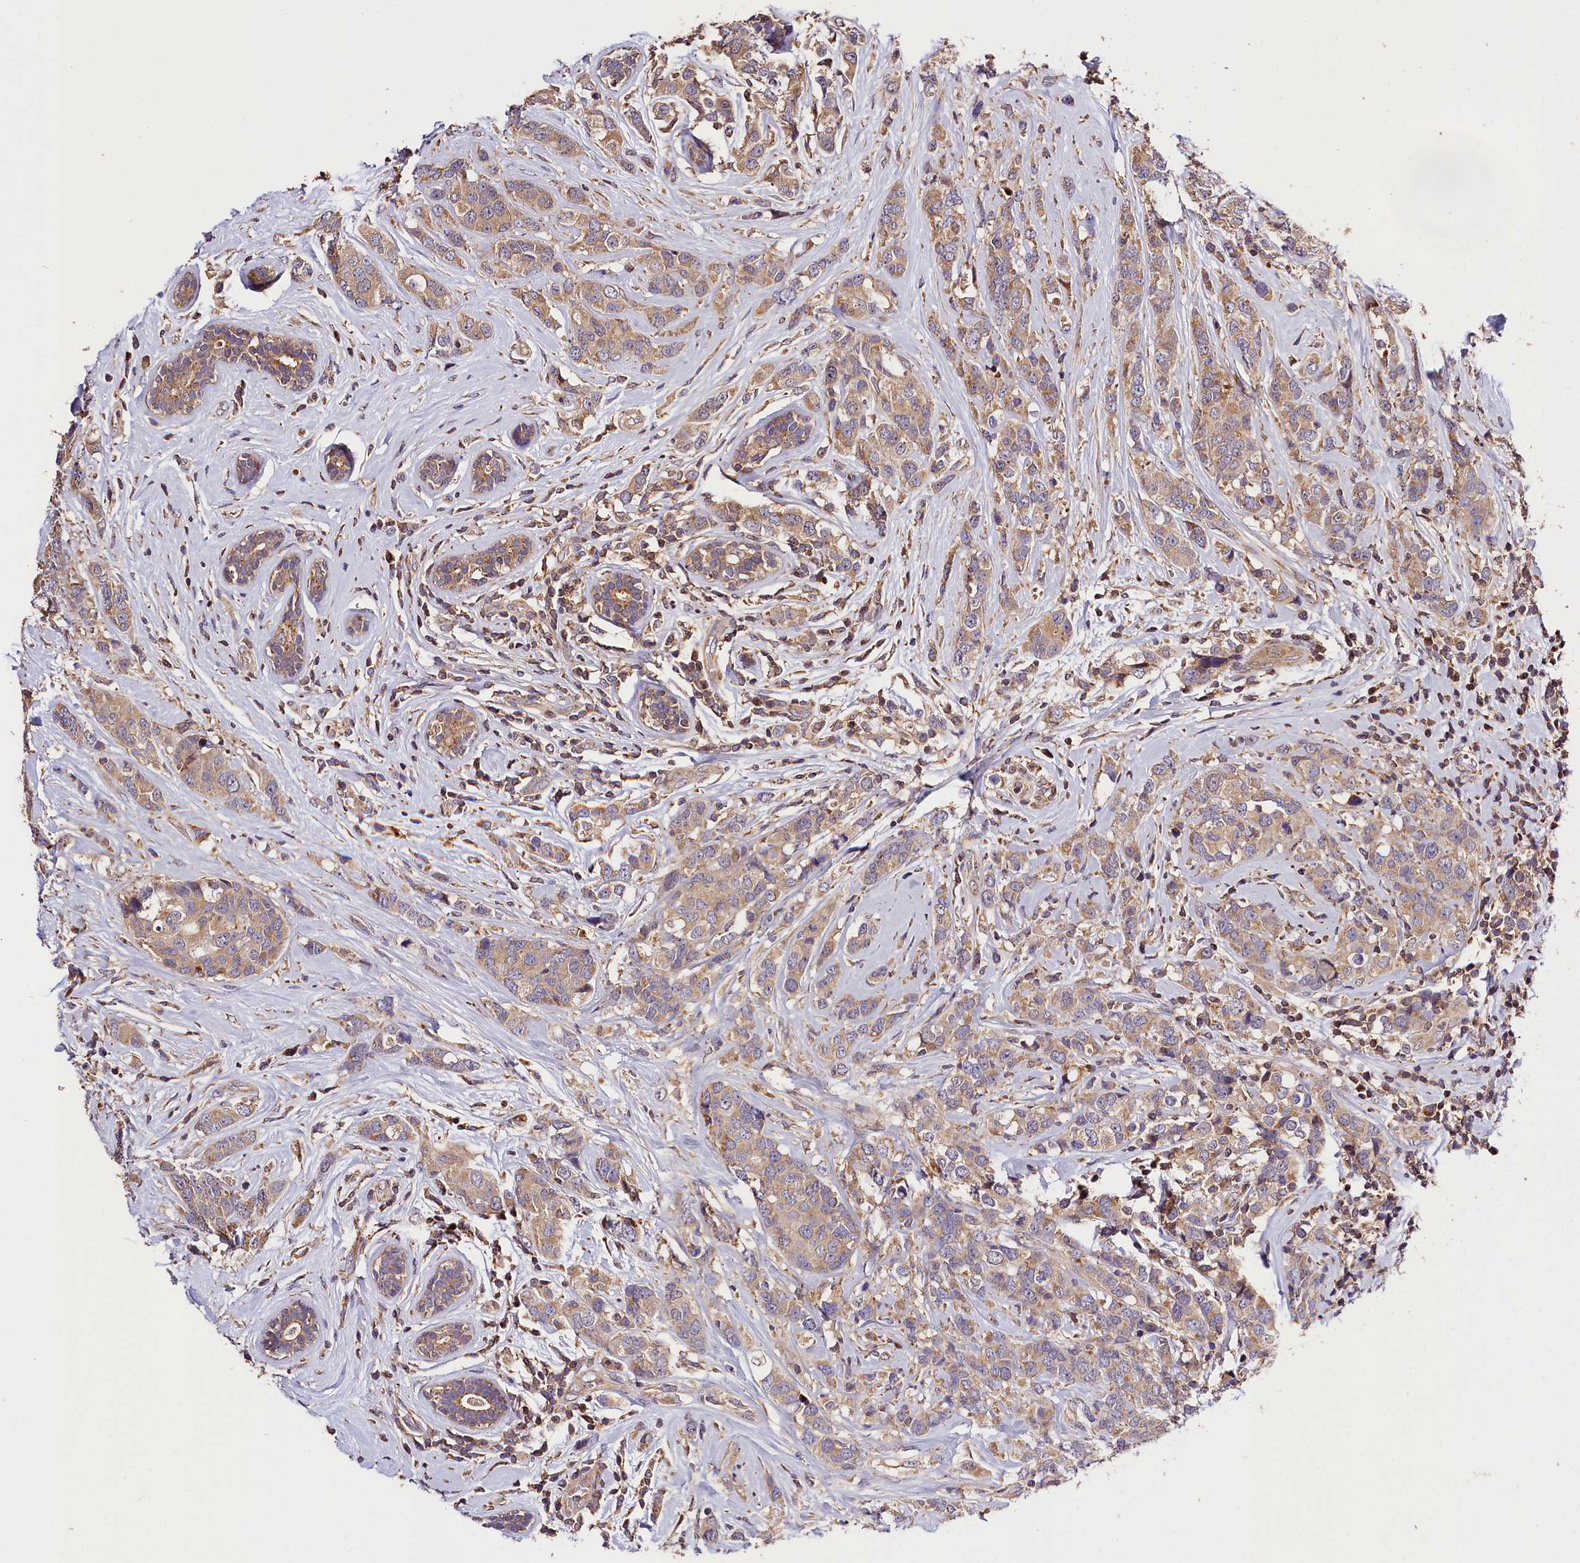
{"staining": {"intensity": "moderate", "quantity": ">75%", "location": "cytoplasmic/membranous"}, "tissue": "breast cancer", "cell_type": "Tumor cells", "image_type": "cancer", "snomed": [{"axis": "morphology", "description": "Lobular carcinoma"}, {"axis": "topography", "description": "Breast"}], "caption": "Moderate cytoplasmic/membranous expression is present in about >75% of tumor cells in breast cancer (lobular carcinoma). Immunohistochemistry (ihc) stains the protein of interest in brown and the nuclei are stained blue.", "gene": "KPTN", "patient": {"sex": "female", "age": 59}}